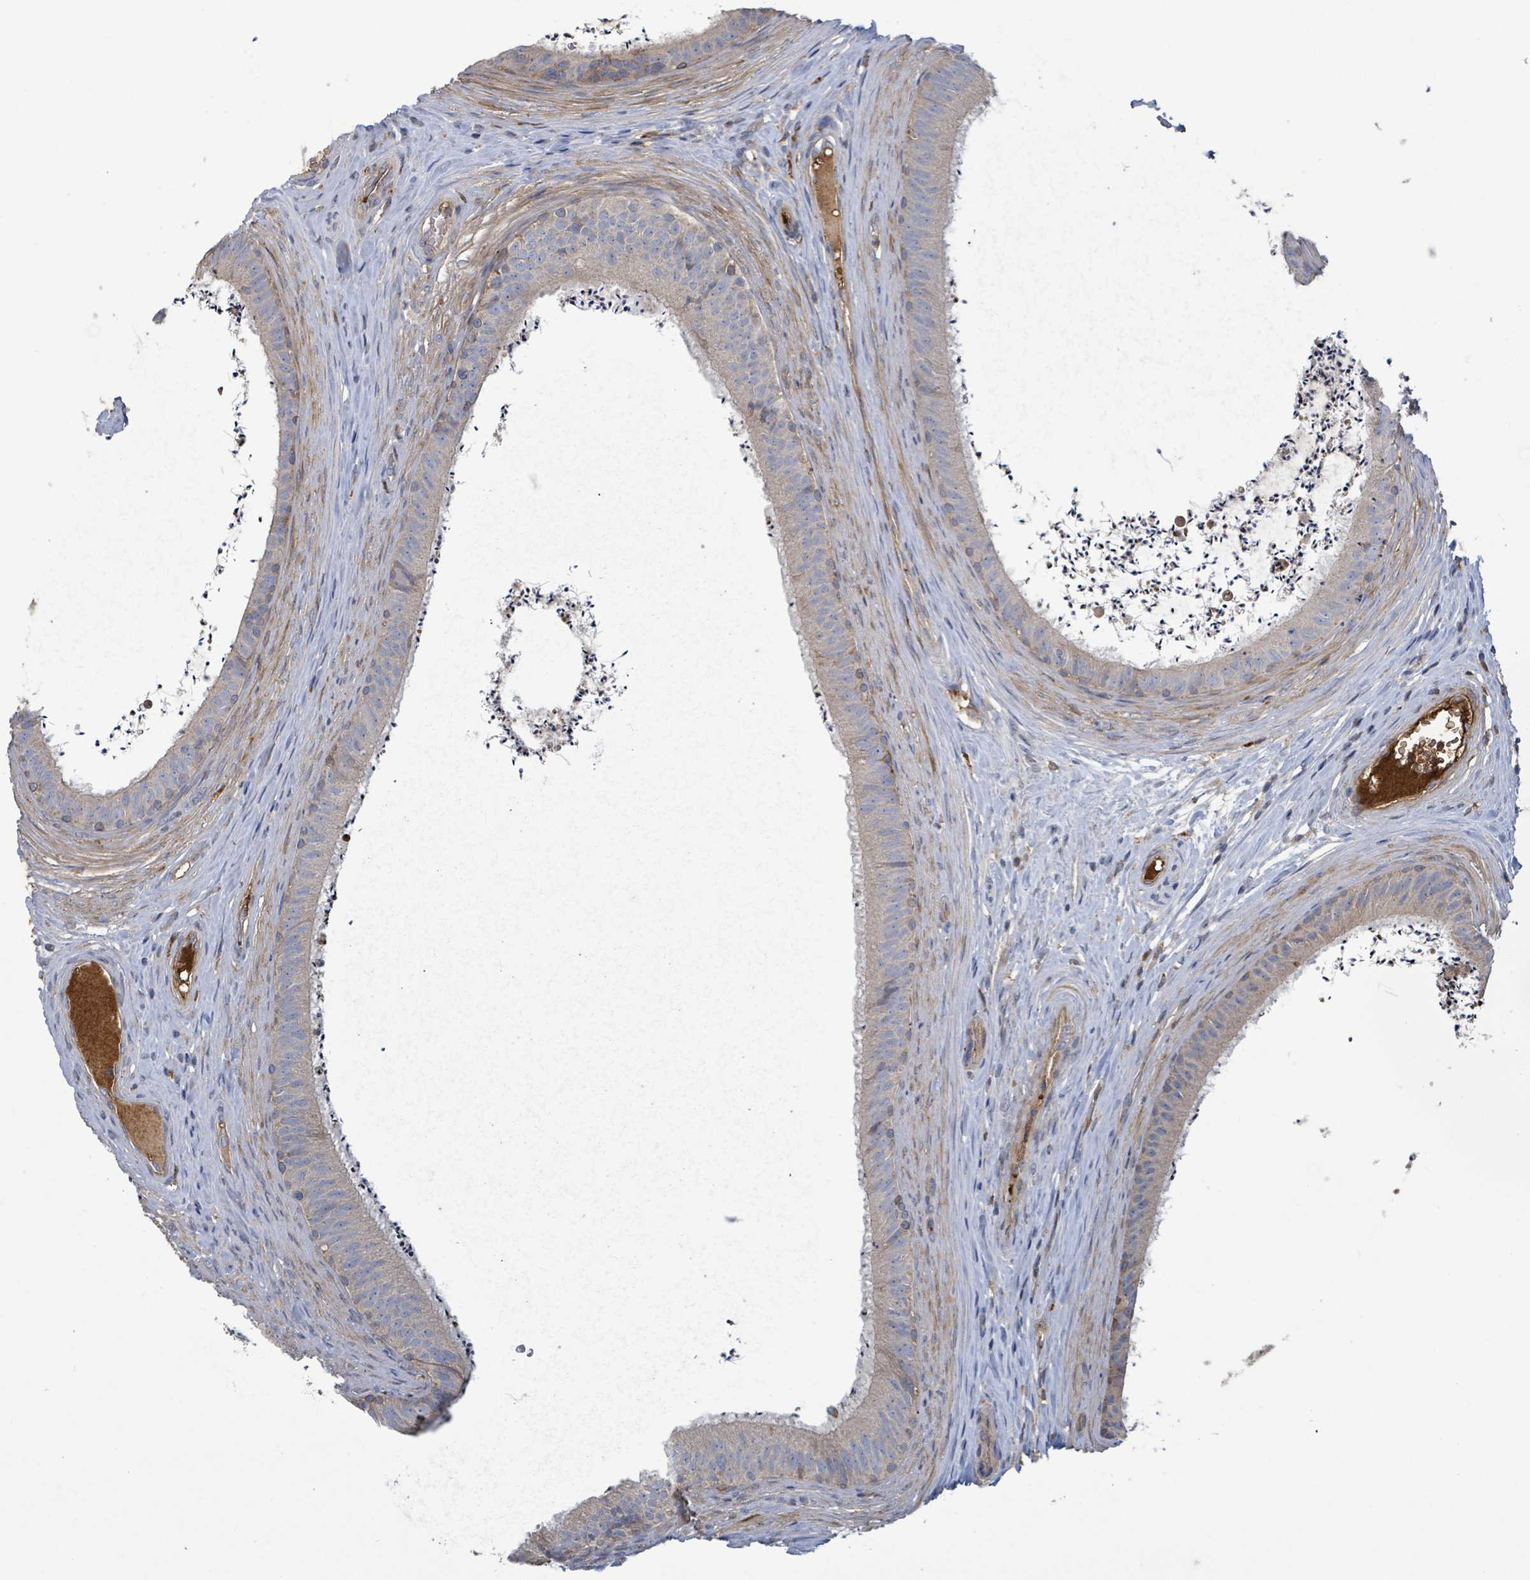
{"staining": {"intensity": "negative", "quantity": "none", "location": "none"}, "tissue": "epididymis", "cell_type": "Glandular cells", "image_type": "normal", "snomed": [{"axis": "morphology", "description": "Normal tissue, NOS"}, {"axis": "topography", "description": "Testis"}, {"axis": "topography", "description": "Epididymis"}], "caption": "Glandular cells show no significant protein staining in benign epididymis. Brightfield microscopy of immunohistochemistry stained with DAB (brown) and hematoxylin (blue), captured at high magnification.", "gene": "PLAAT1", "patient": {"sex": "male", "age": 41}}